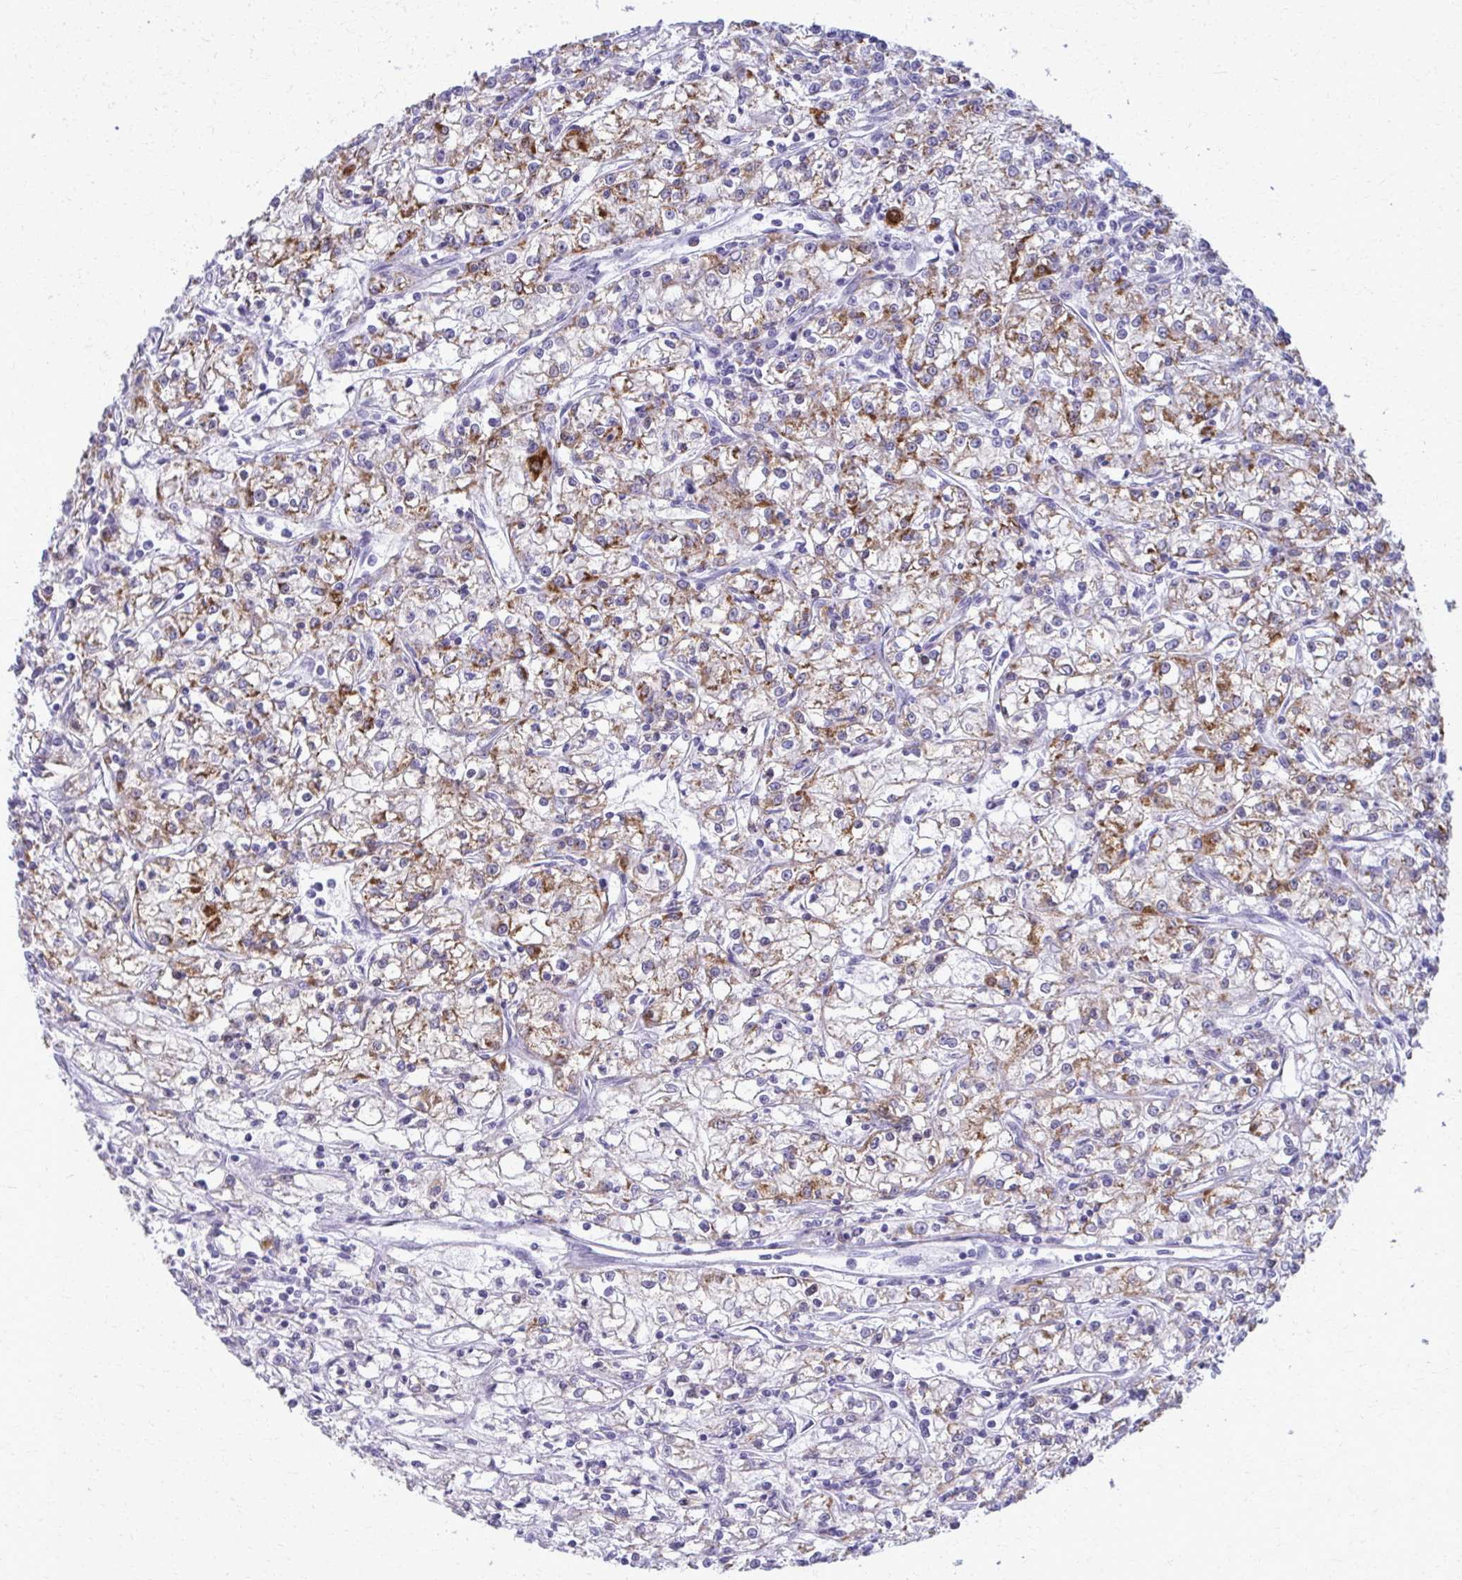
{"staining": {"intensity": "moderate", "quantity": ">75%", "location": "cytoplasmic/membranous"}, "tissue": "renal cancer", "cell_type": "Tumor cells", "image_type": "cancer", "snomed": [{"axis": "morphology", "description": "Adenocarcinoma, NOS"}, {"axis": "topography", "description": "Kidney"}], "caption": "Tumor cells reveal medium levels of moderate cytoplasmic/membranous expression in approximately >75% of cells in adenocarcinoma (renal).", "gene": "ACSM2B", "patient": {"sex": "female", "age": 59}}